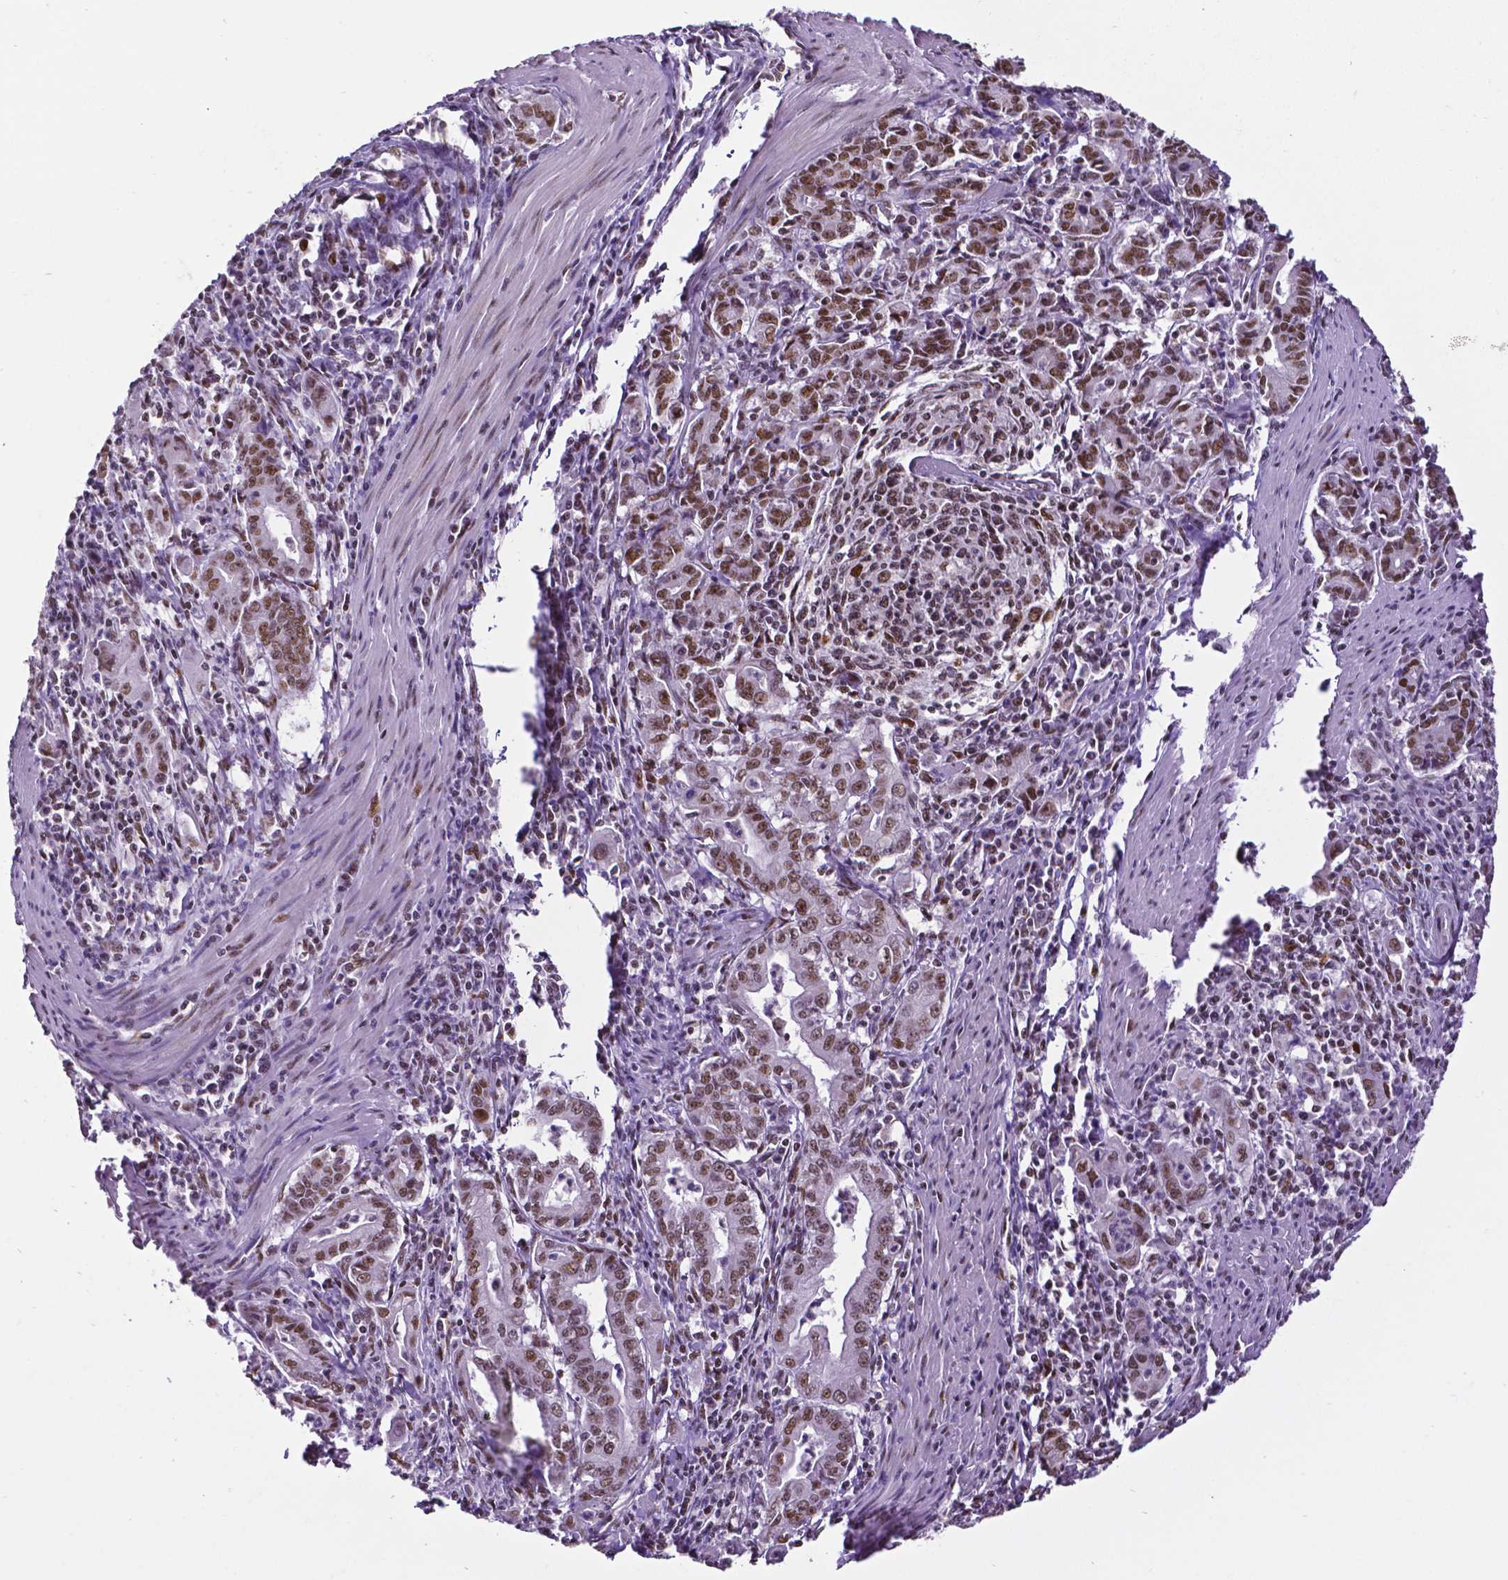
{"staining": {"intensity": "moderate", "quantity": ">75%", "location": "nuclear"}, "tissue": "stomach cancer", "cell_type": "Tumor cells", "image_type": "cancer", "snomed": [{"axis": "morphology", "description": "Adenocarcinoma, NOS"}, {"axis": "topography", "description": "Stomach, upper"}], "caption": "Stomach cancer (adenocarcinoma) stained for a protein demonstrates moderate nuclear positivity in tumor cells.", "gene": "REST", "patient": {"sex": "female", "age": 79}}